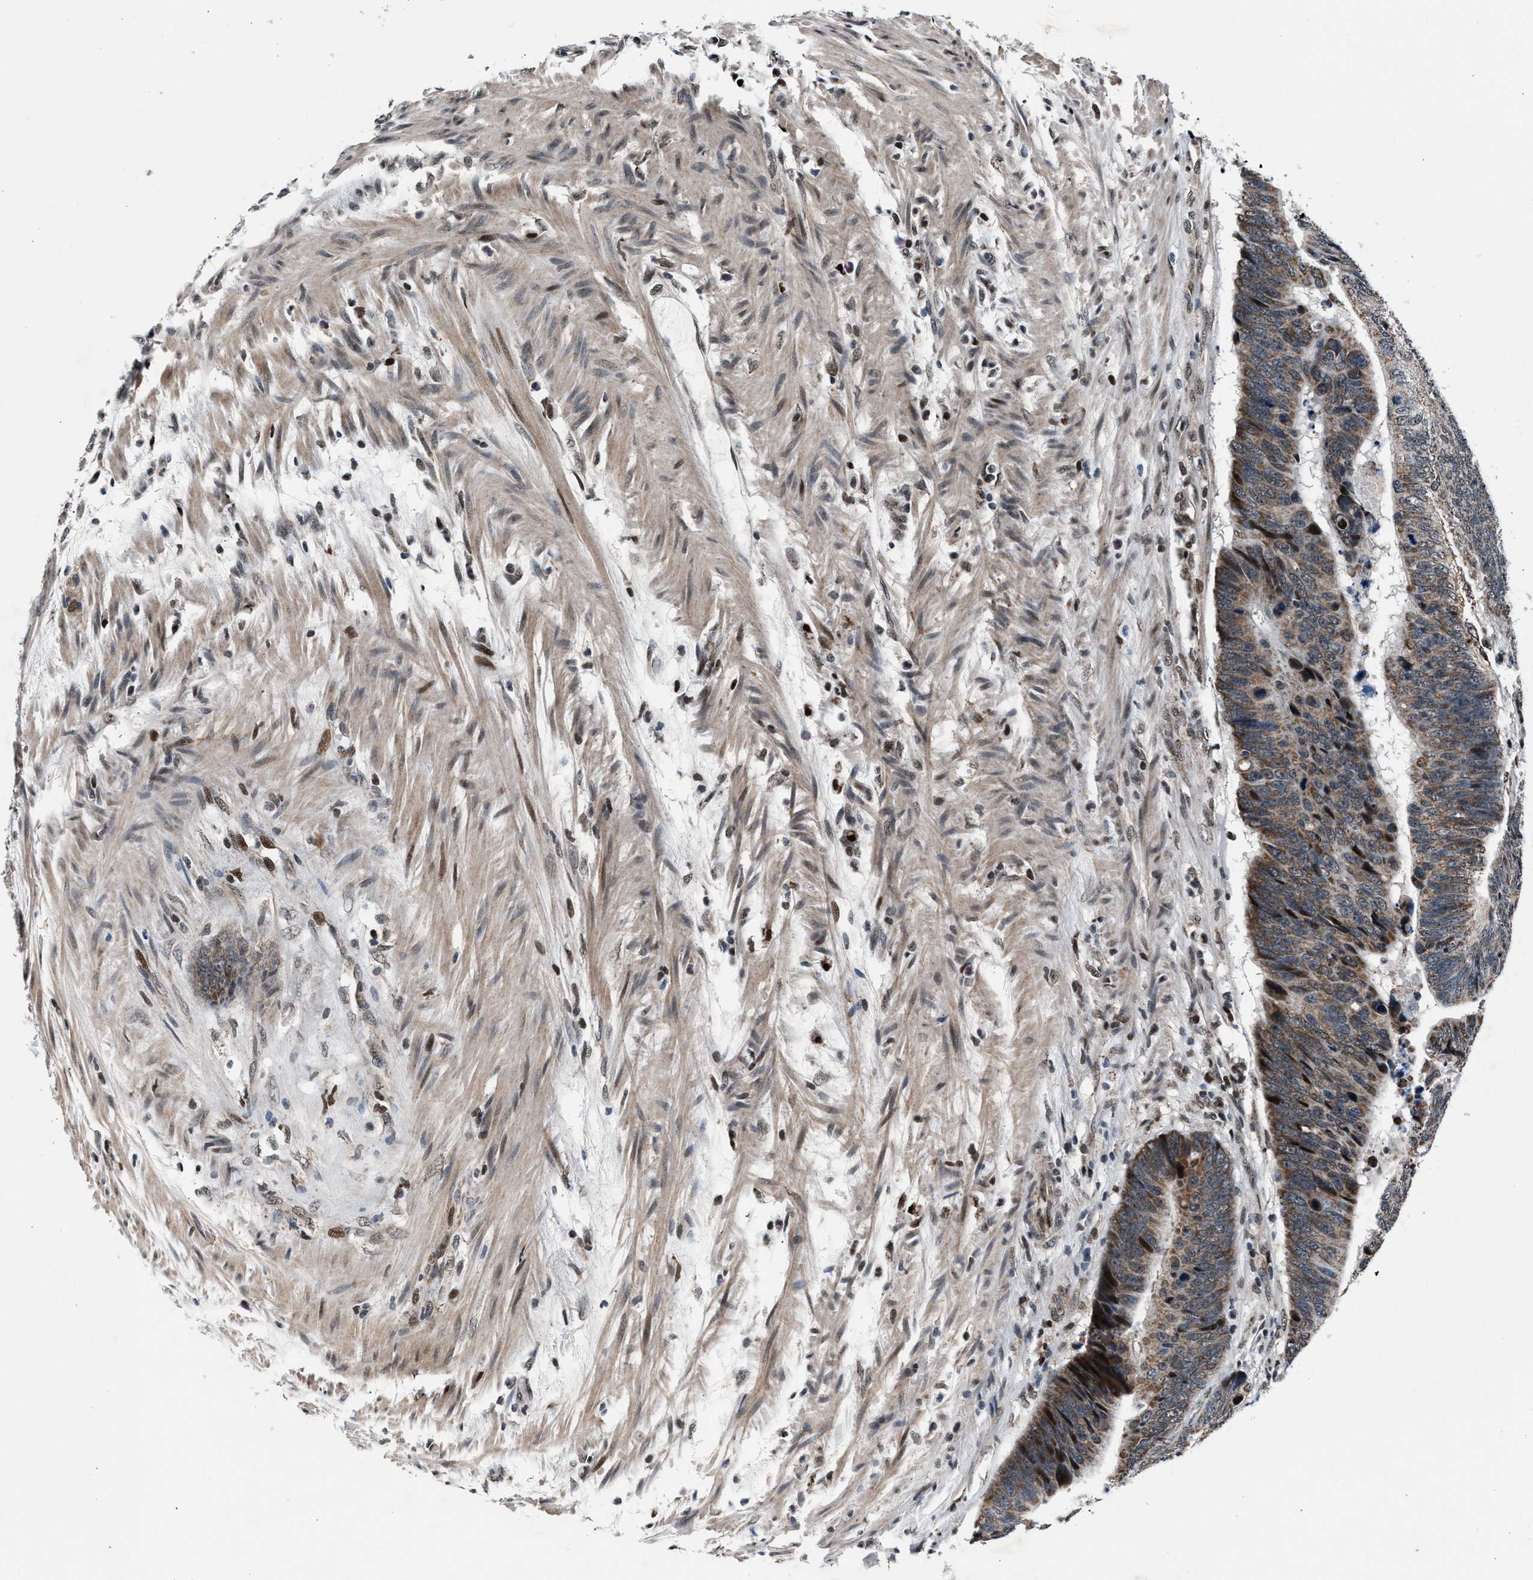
{"staining": {"intensity": "weak", "quantity": ">75%", "location": "cytoplasmic/membranous"}, "tissue": "colorectal cancer", "cell_type": "Tumor cells", "image_type": "cancer", "snomed": [{"axis": "morphology", "description": "Adenocarcinoma, NOS"}, {"axis": "topography", "description": "Colon"}], "caption": "Colorectal adenocarcinoma stained for a protein exhibits weak cytoplasmic/membranous positivity in tumor cells. (brown staining indicates protein expression, while blue staining denotes nuclei).", "gene": "PRRC2B", "patient": {"sex": "male", "age": 56}}